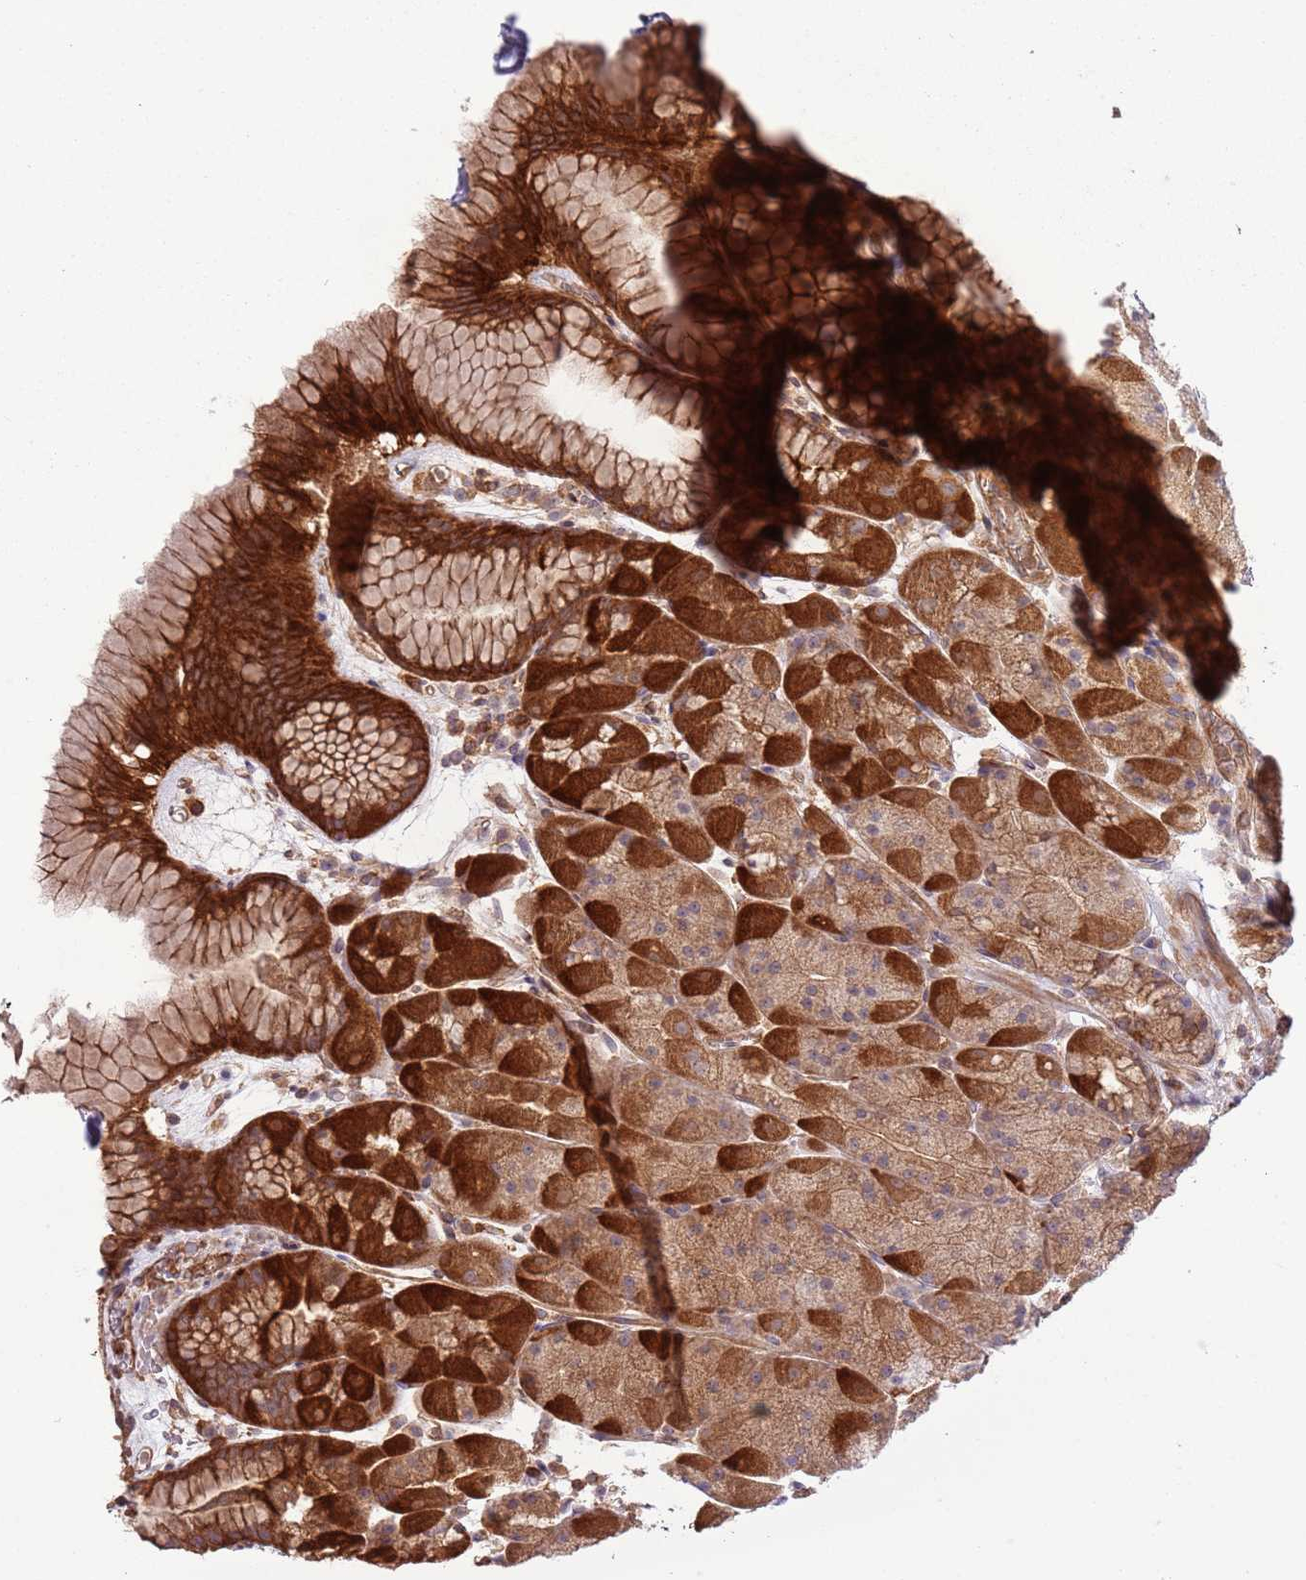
{"staining": {"intensity": "strong", "quantity": ">75%", "location": "cytoplasmic/membranous"}, "tissue": "stomach", "cell_type": "Glandular cells", "image_type": "normal", "snomed": [{"axis": "morphology", "description": "Normal tissue, NOS"}, {"axis": "topography", "description": "Stomach, upper"}, {"axis": "topography", "description": "Stomach, lower"}], "caption": "IHC (DAB) staining of unremarkable stomach shows strong cytoplasmic/membranous protein expression in about >75% of glandular cells.", "gene": "LPIN2", "patient": {"sex": "male", "age": 67}}